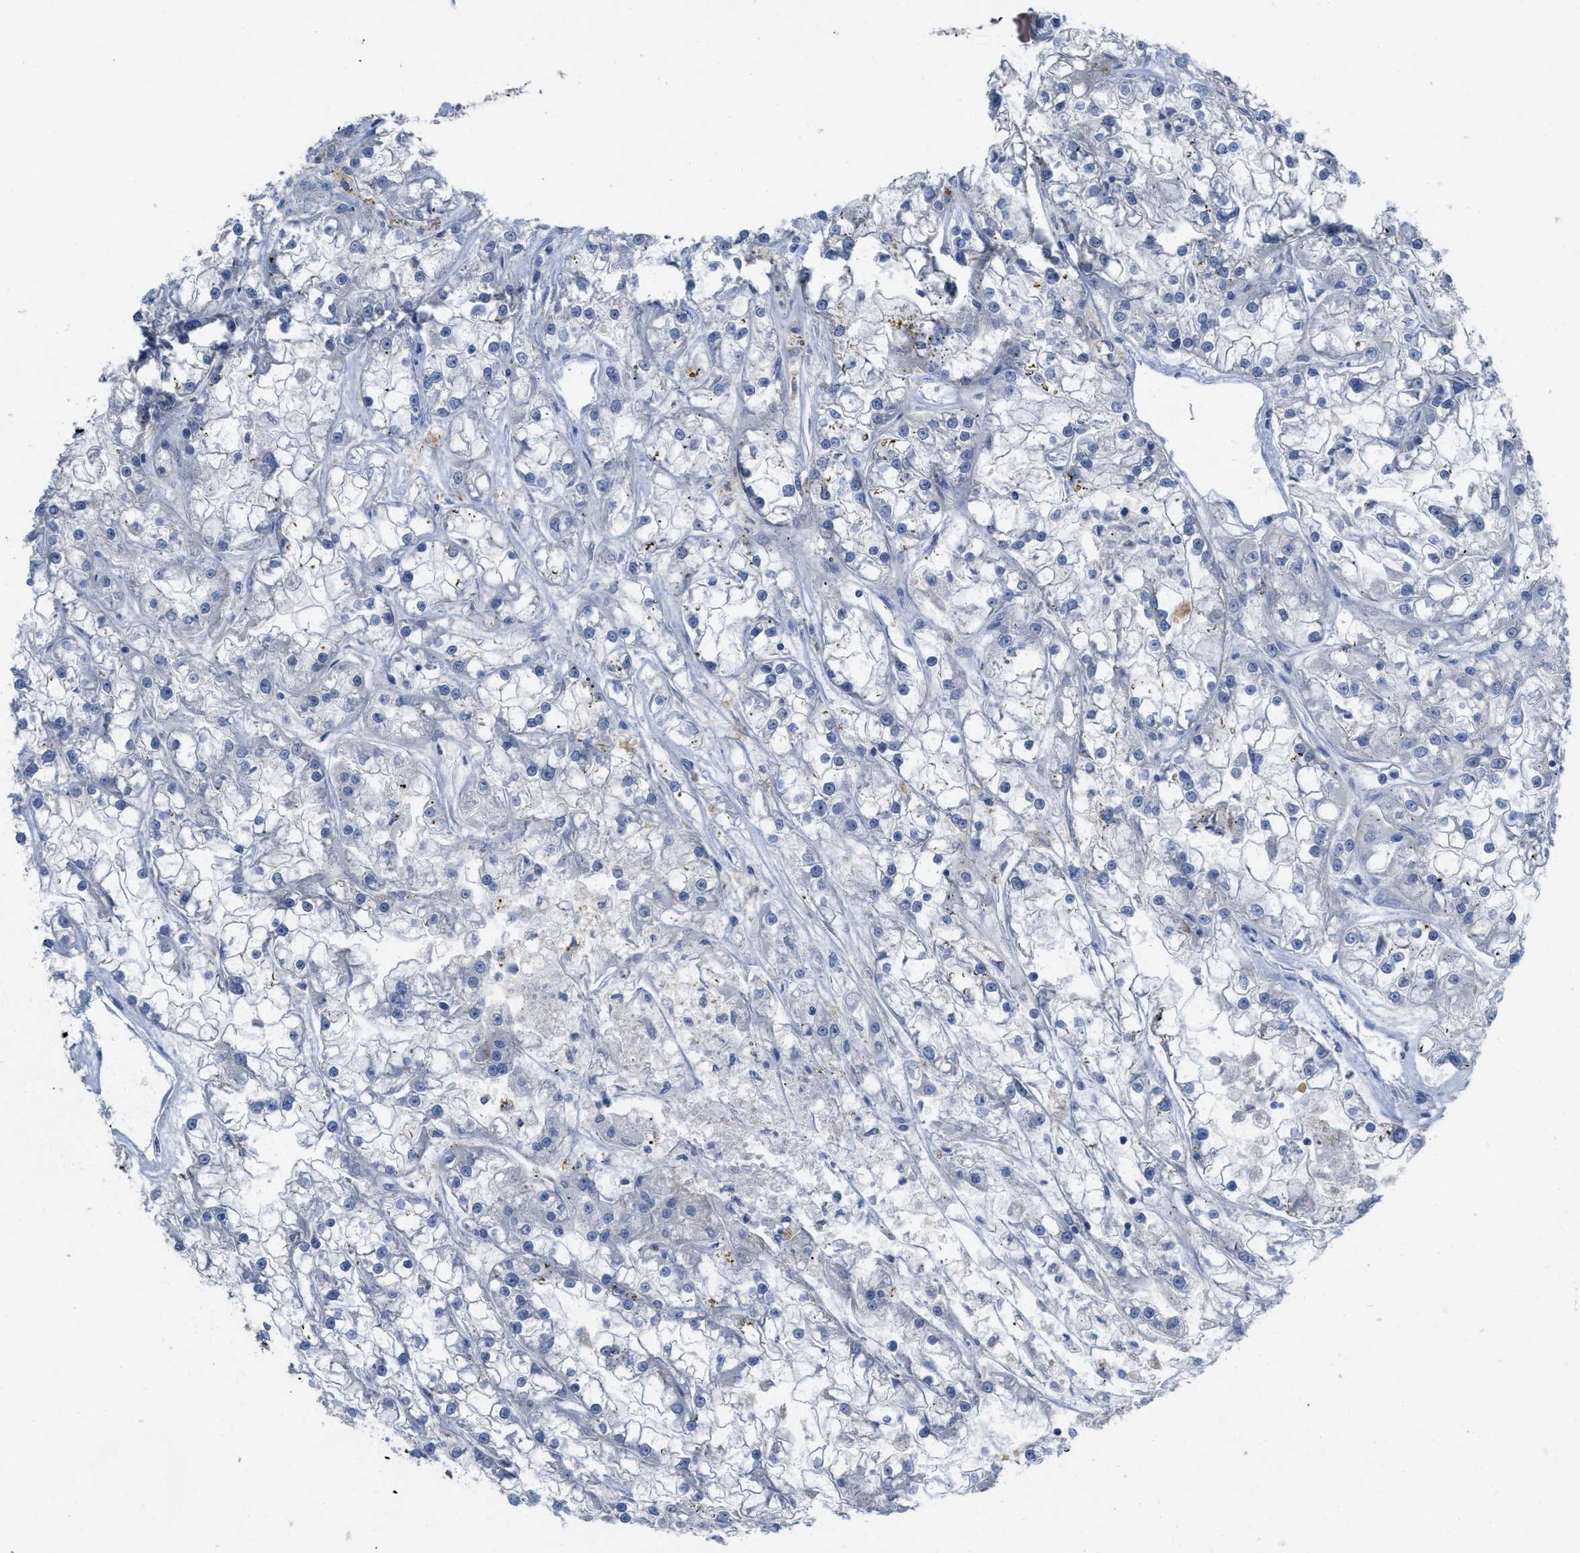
{"staining": {"intensity": "negative", "quantity": "none", "location": "none"}, "tissue": "renal cancer", "cell_type": "Tumor cells", "image_type": "cancer", "snomed": [{"axis": "morphology", "description": "Adenocarcinoma, NOS"}, {"axis": "topography", "description": "Kidney"}], "caption": "Tumor cells show no significant protein expression in renal cancer.", "gene": "CNNM4", "patient": {"sex": "female", "age": 52}}